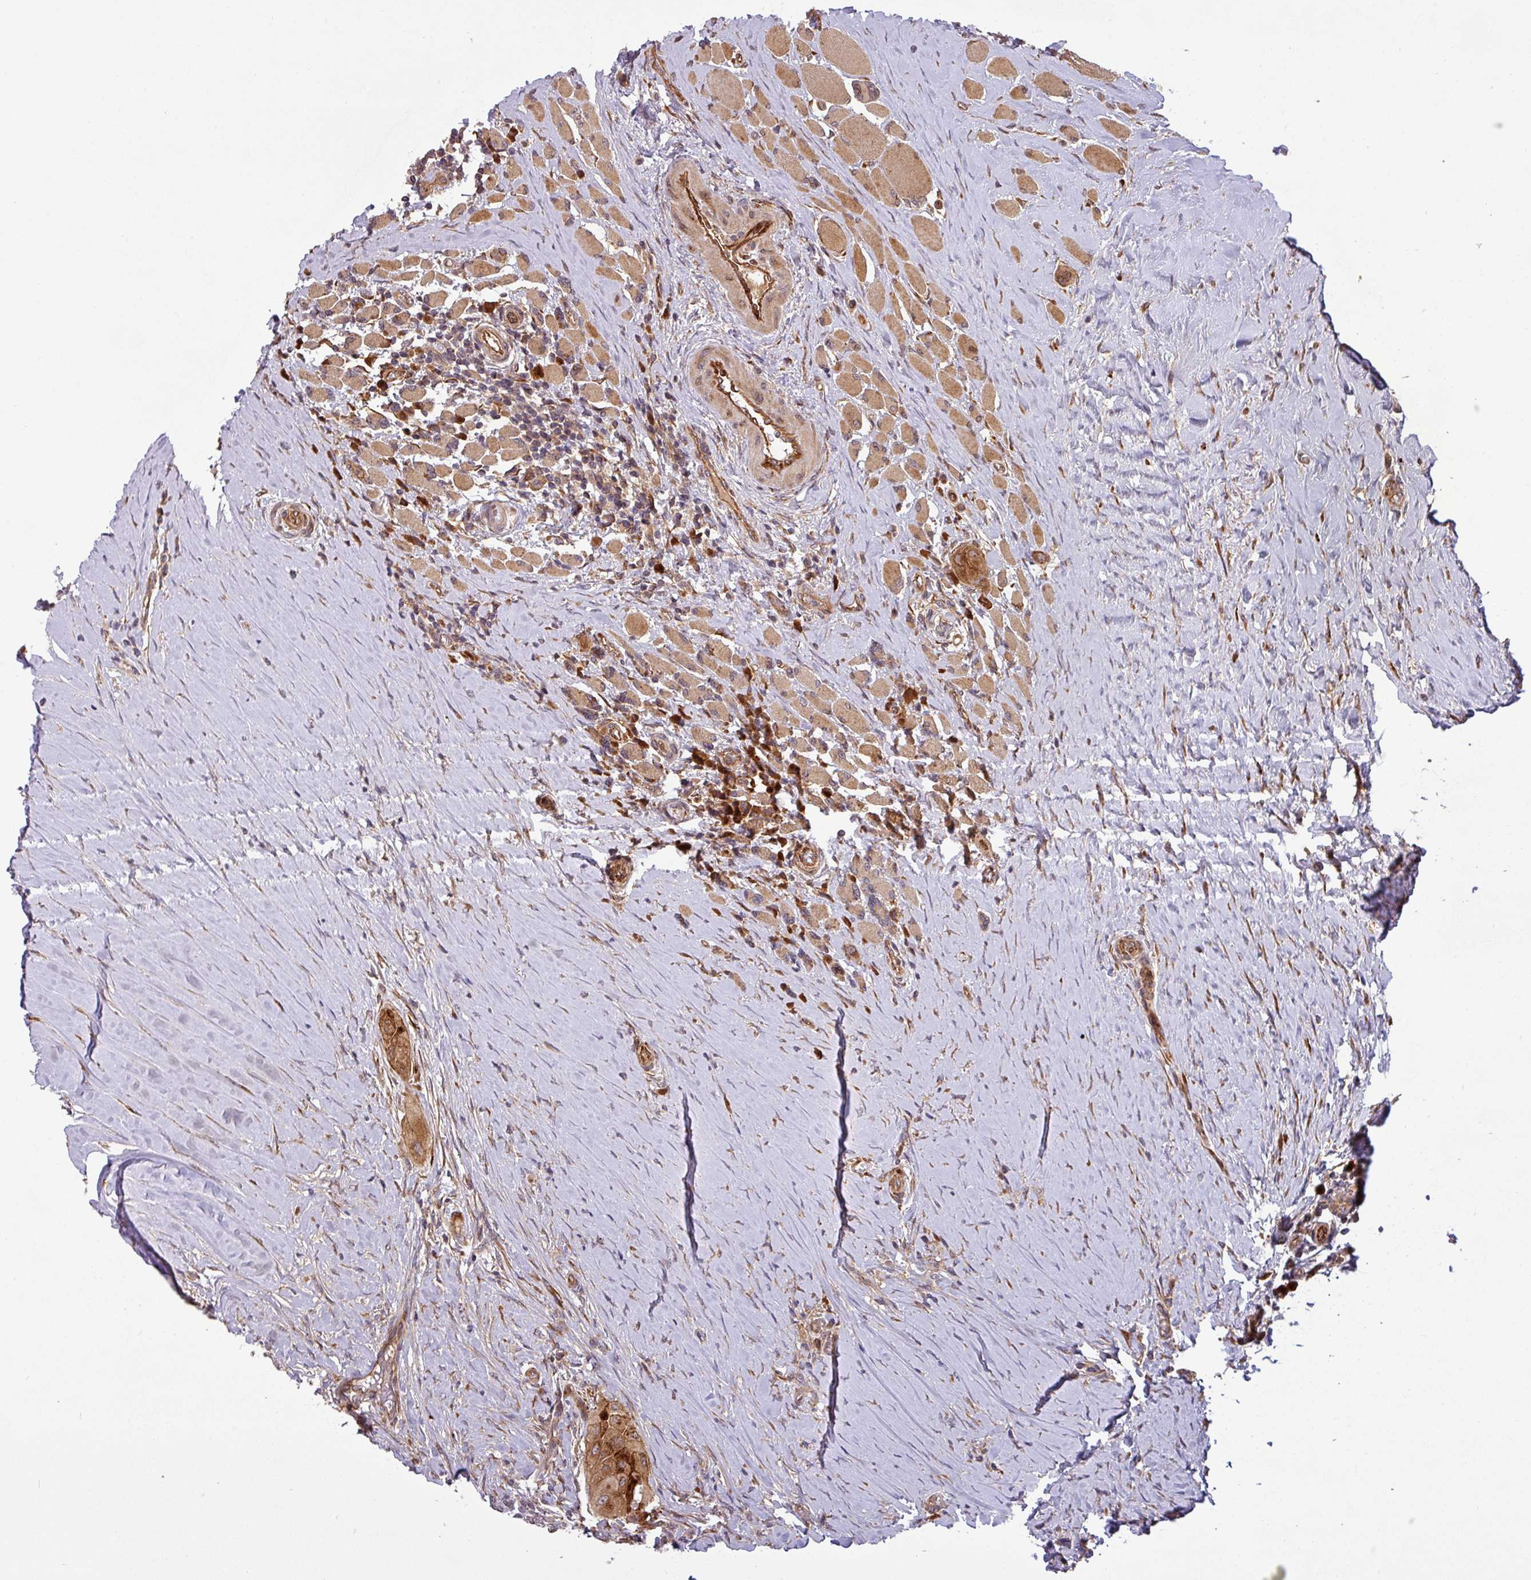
{"staining": {"intensity": "moderate", "quantity": ">75%", "location": "cytoplasmic/membranous"}, "tissue": "thyroid cancer", "cell_type": "Tumor cells", "image_type": "cancer", "snomed": [{"axis": "morphology", "description": "Papillary adenocarcinoma, NOS"}, {"axis": "topography", "description": "Thyroid gland"}], "caption": "Protein analysis of papillary adenocarcinoma (thyroid) tissue shows moderate cytoplasmic/membranous expression in approximately >75% of tumor cells. The staining was performed using DAB (3,3'-diaminobenzidine) to visualize the protein expression in brown, while the nuclei were stained in blue with hematoxylin (Magnification: 20x).", "gene": "ART1", "patient": {"sex": "female", "age": 59}}